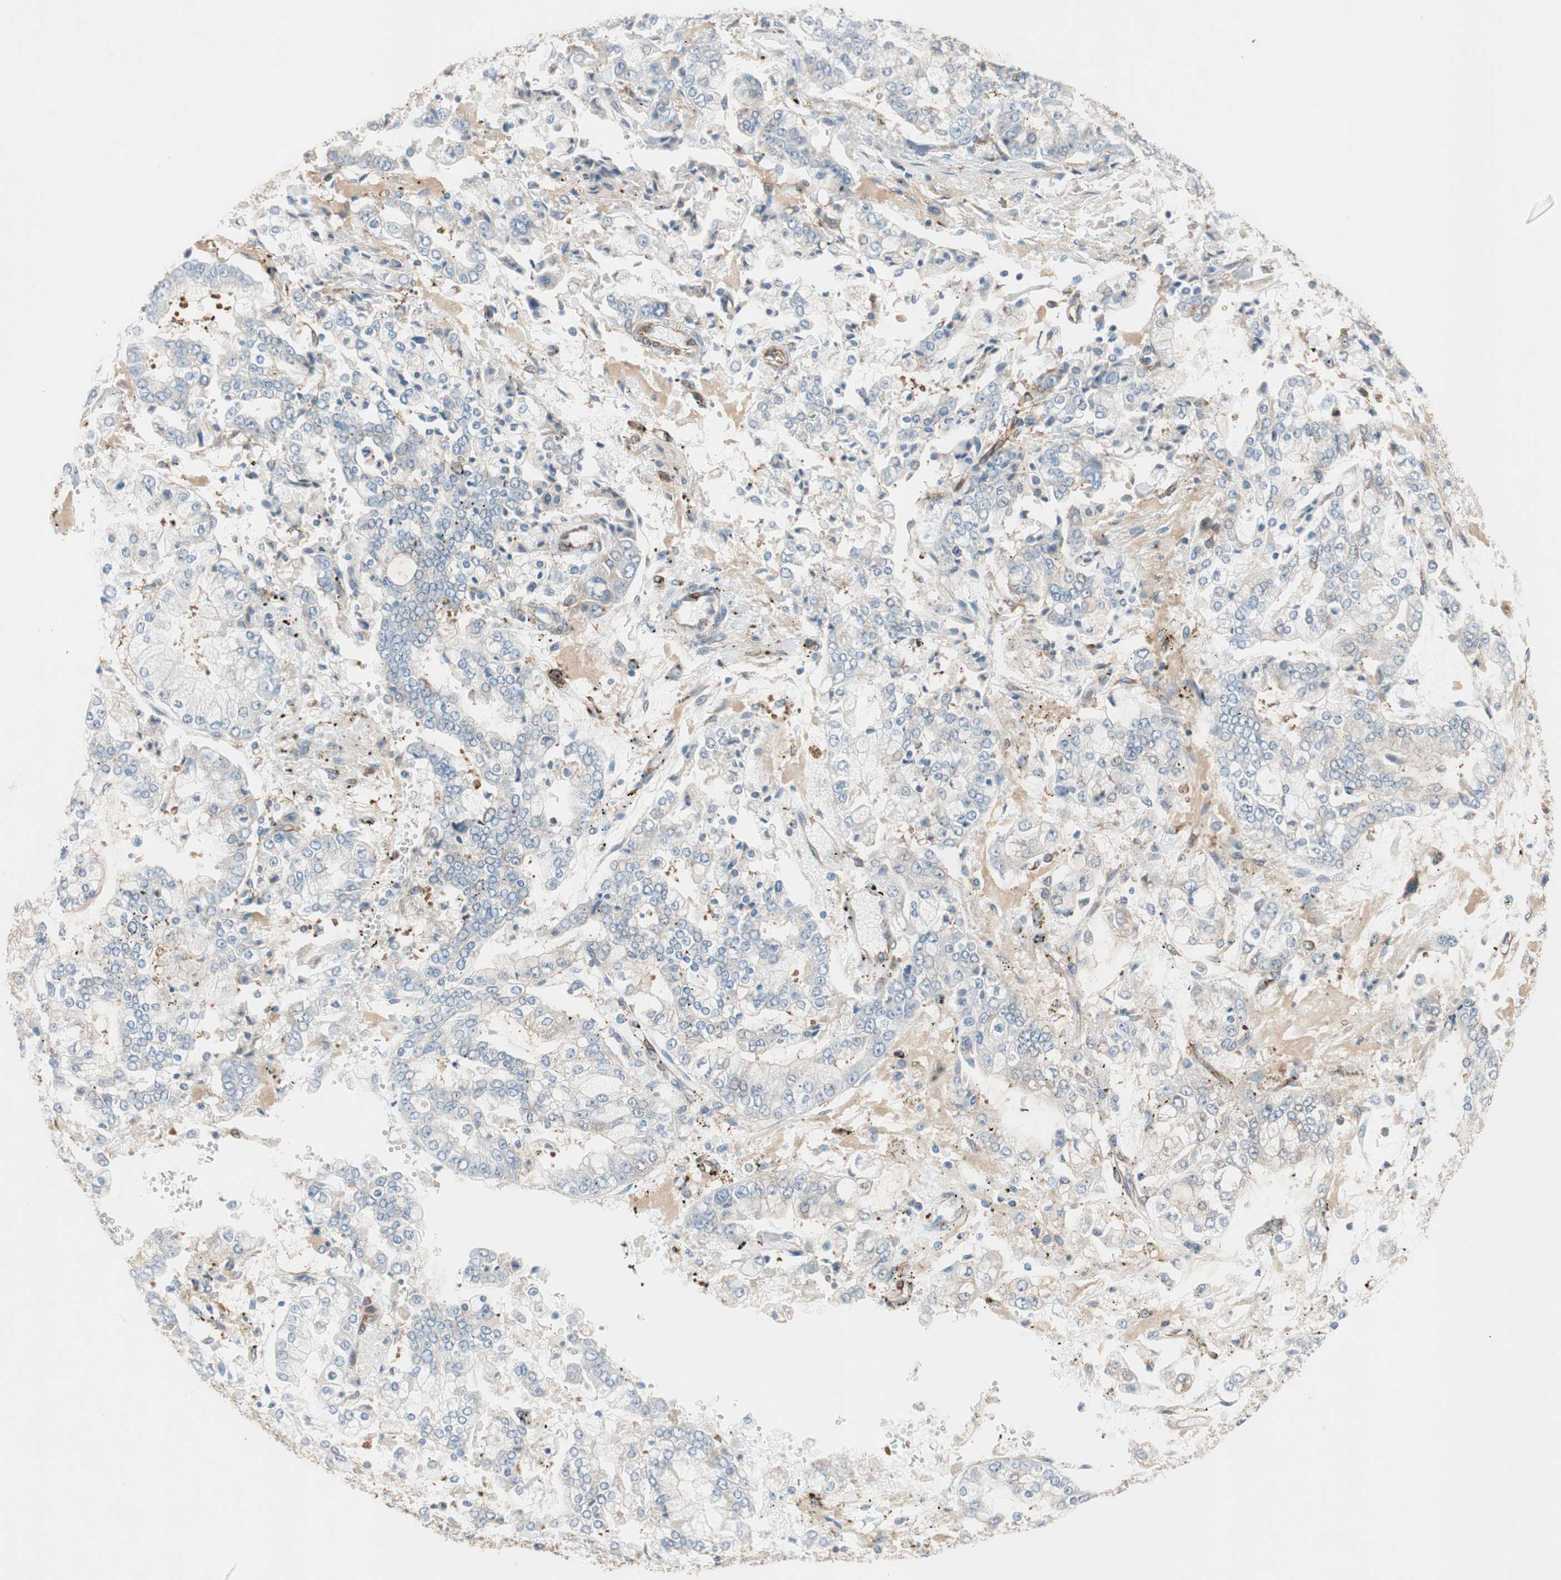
{"staining": {"intensity": "weak", "quantity": "<25%", "location": "cytoplasmic/membranous"}, "tissue": "stomach cancer", "cell_type": "Tumor cells", "image_type": "cancer", "snomed": [{"axis": "morphology", "description": "Adenocarcinoma, NOS"}, {"axis": "topography", "description": "Stomach"}], "caption": "DAB (3,3'-diaminobenzidine) immunohistochemical staining of human stomach adenocarcinoma reveals no significant positivity in tumor cells. (DAB immunohistochemistry visualized using brightfield microscopy, high magnification).", "gene": "WASL", "patient": {"sex": "male", "age": 76}}